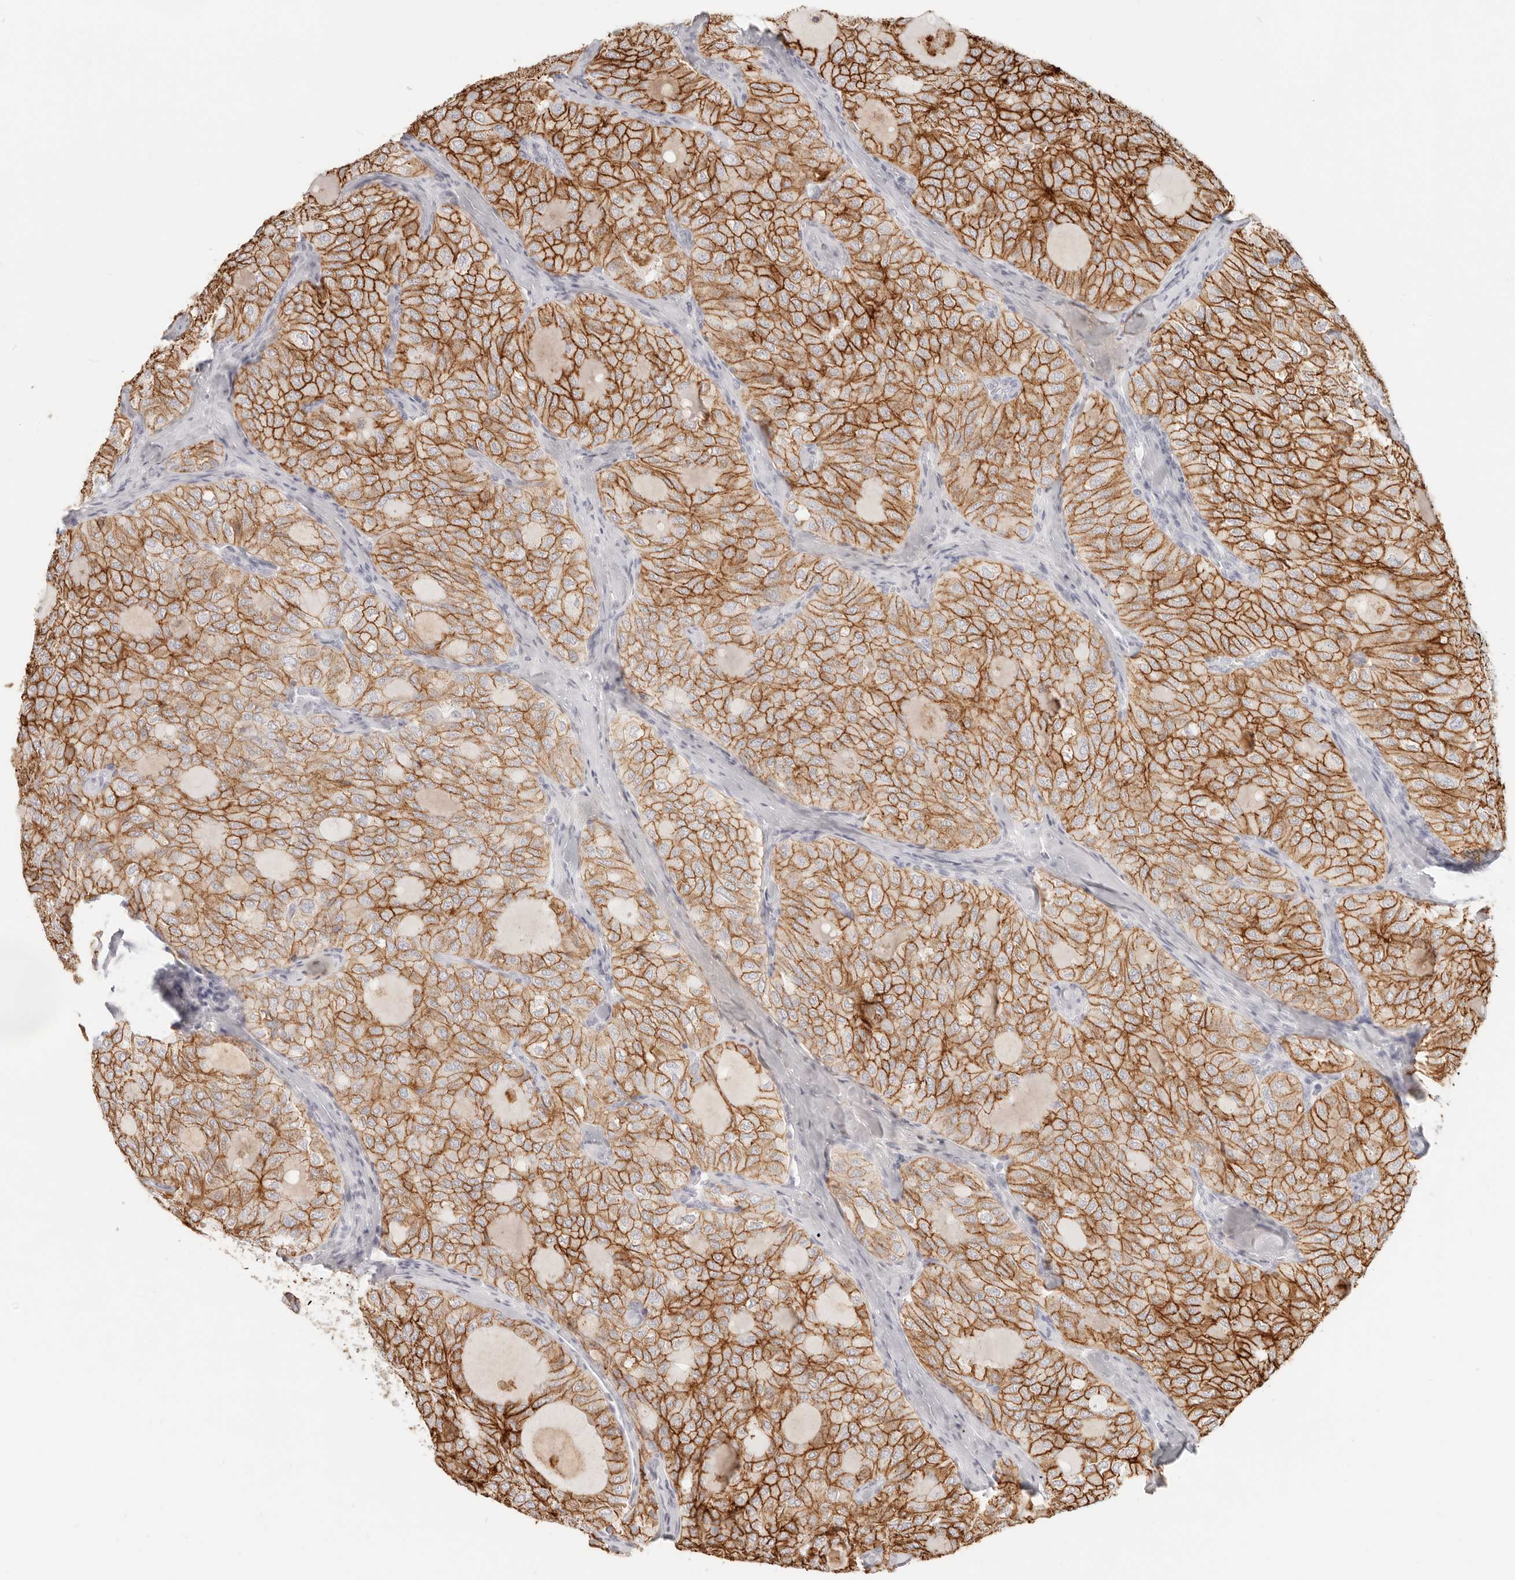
{"staining": {"intensity": "strong", "quantity": ">75%", "location": "cytoplasmic/membranous"}, "tissue": "thyroid cancer", "cell_type": "Tumor cells", "image_type": "cancer", "snomed": [{"axis": "morphology", "description": "Follicular adenoma carcinoma, NOS"}, {"axis": "topography", "description": "Thyroid gland"}], "caption": "About >75% of tumor cells in human follicular adenoma carcinoma (thyroid) display strong cytoplasmic/membranous protein positivity as visualized by brown immunohistochemical staining.", "gene": "EPCAM", "patient": {"sex": "male", "age": 75}}